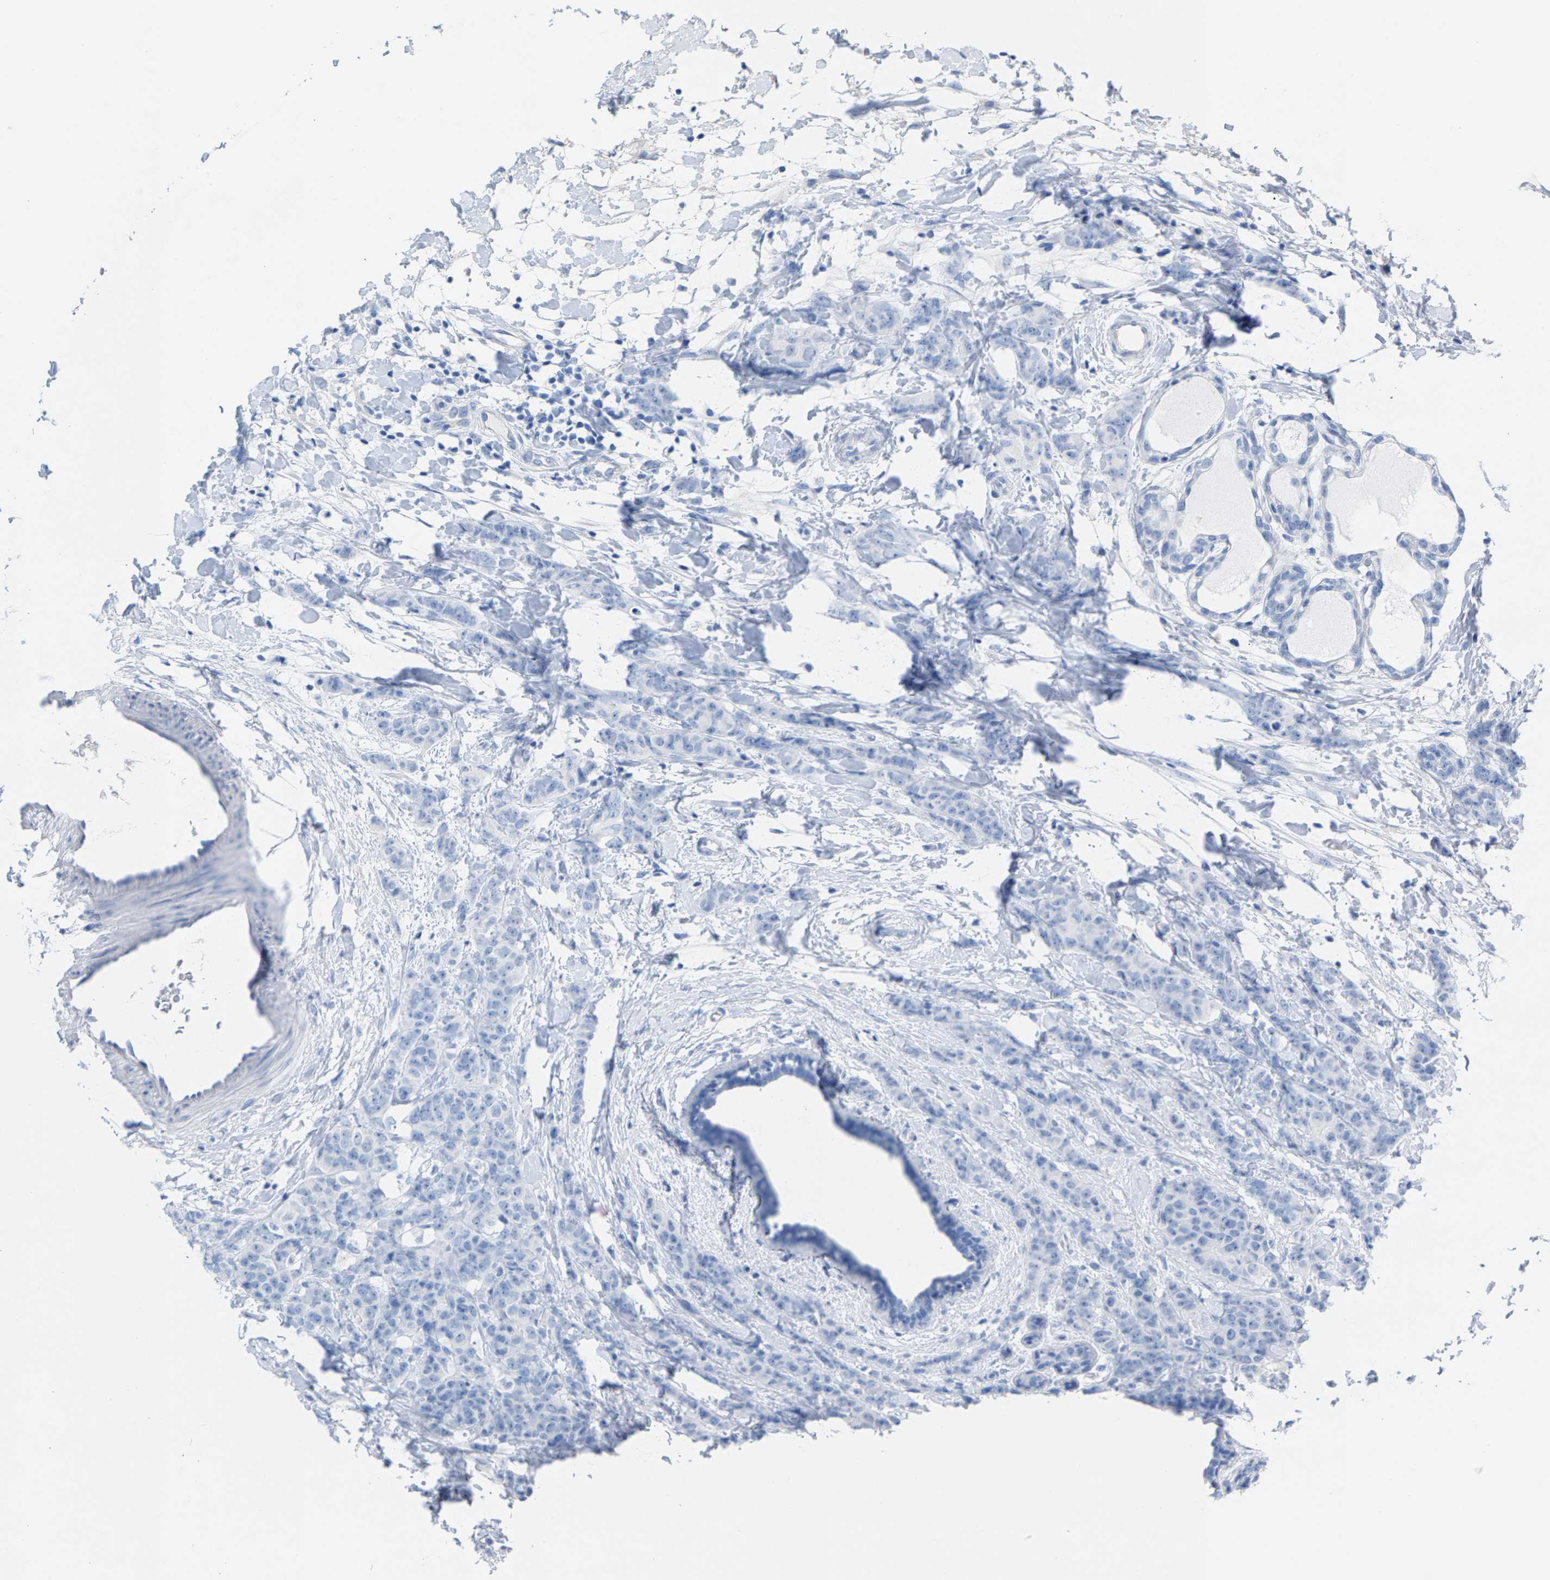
{"staining": {"intensity": "negative", "quantity": "none", "location": "none"}, "tissue": "breast cancer", "cell_type": "Tumor cells", "image_type": "cancer", "snomed": [{"axis": "morphology", "description": "Normal tissue, NOS"}, {"axis": "morphology", "description": "Duct carcinoma"}, {"axis": "topography", "description": "Breast"}], "caption": "High magnification brightfield microscopy of breast cancer stained with DAB (brown) and counterstained with hematoxylin (blue): tumor cells show no significant expression.", "gene": "CPA1", "patient": {"sex": "female", "age": 40}}